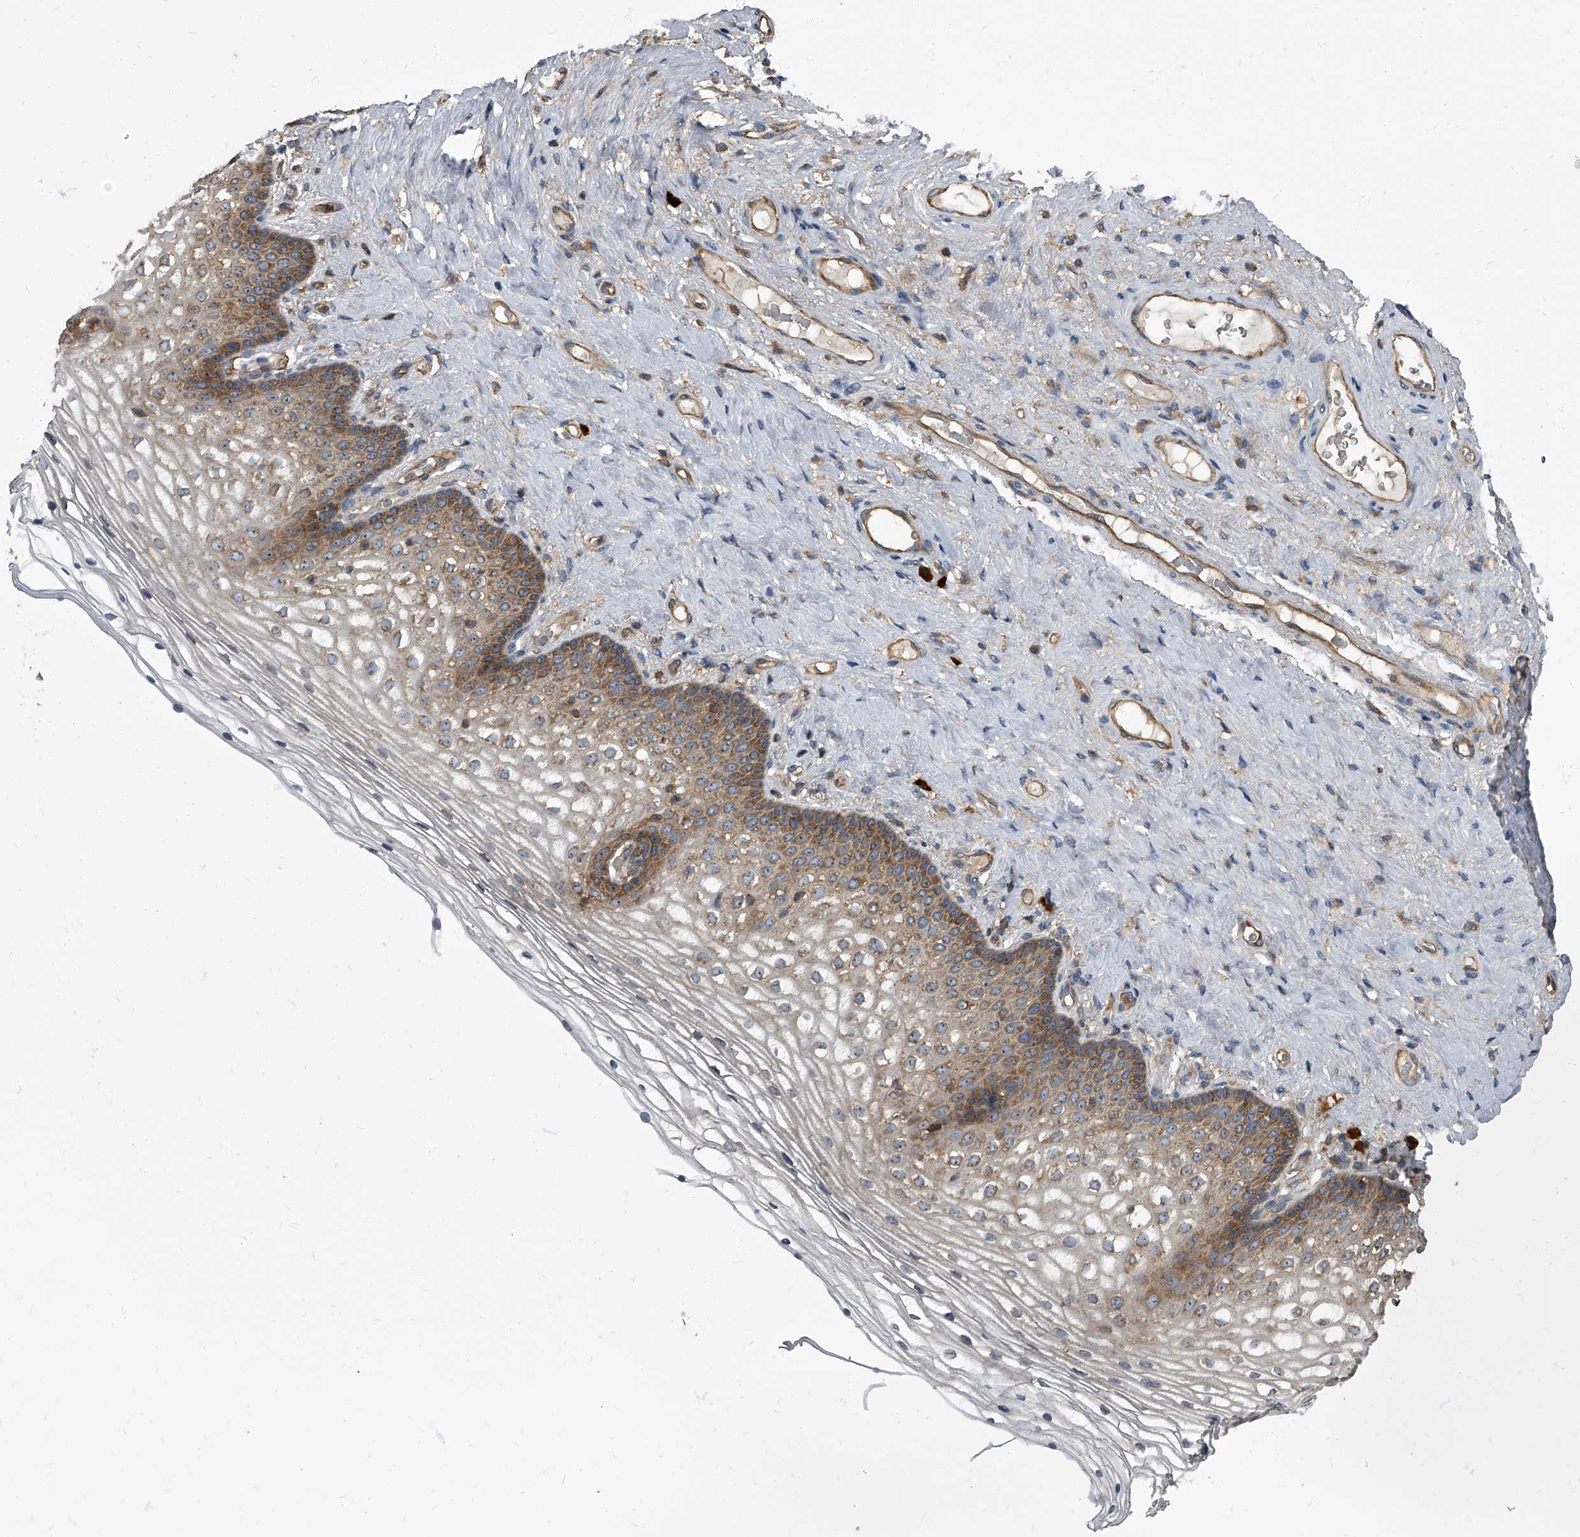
{"staining": {"intensity": "moderate", "quantity": ">75%", "location": "cytoplasmic/membranous"}, "tissue": "vagina", "cell_type": "Squamous epithelial cells", "image_type": "normal", "snomed": [{"axis": "morphology", "description": "Normal tissue, NOS"}, {"axis": "topography", "description": "Vagina"}], "caption": "This image shows IHC staining of benign vagina, with medium moderate cytoplasmic/membranous expression in about >75% of squamous epithelial cells.", "gene": "CDV3", "patient": {"sex": "female", "age": 60}}